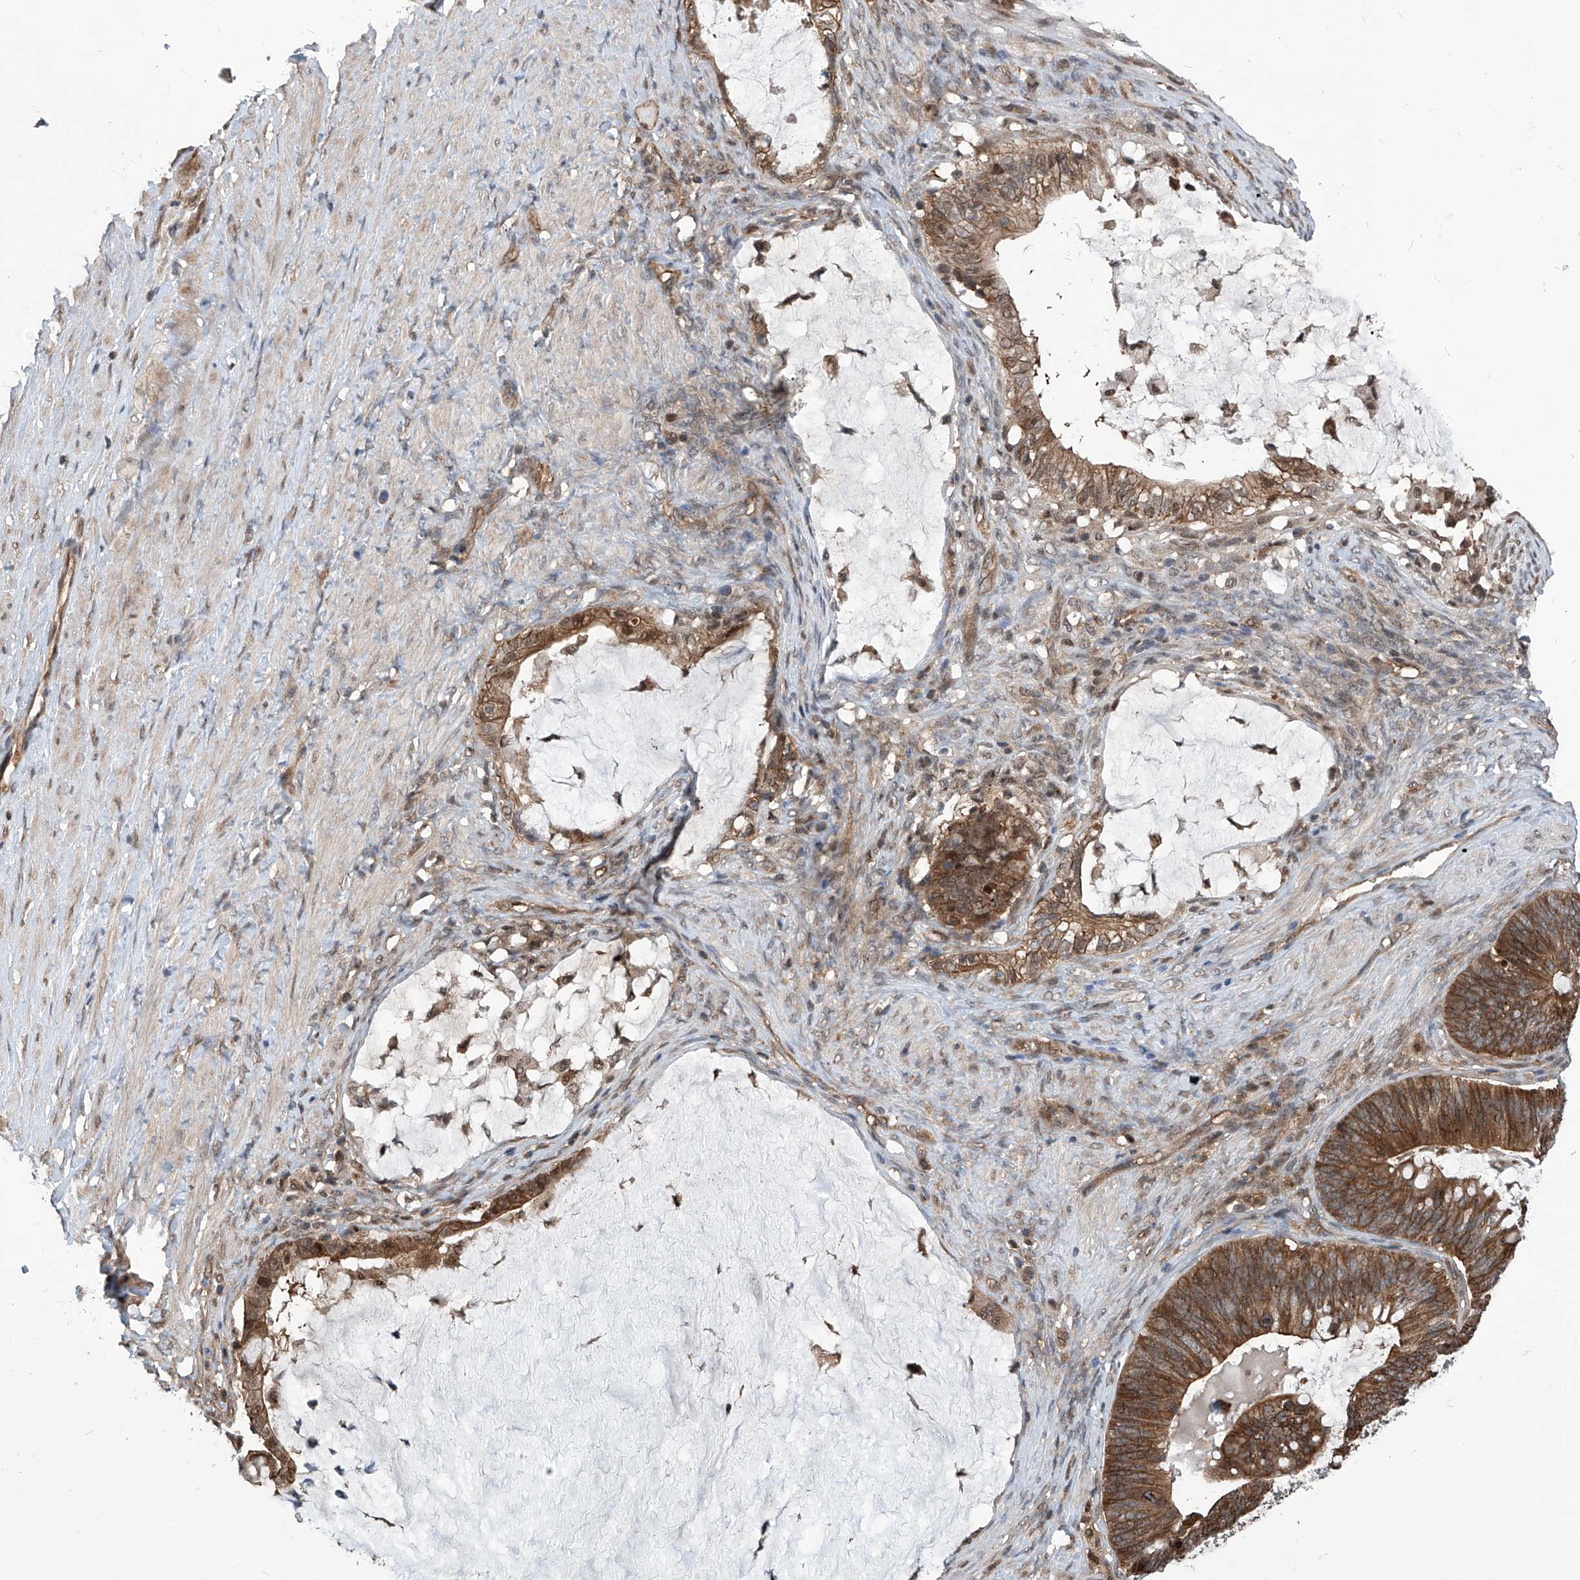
{"staining": {"intensity": "strong", "quantity": "25%-75%", "location": "cytoplasmic/membranous,nuclear"}, "tissue": "ovarian cancer", "cell_type": "Tumor cells", "image_type": "cancer", "snomed": [{"axis": "morphology", "description": "Cystadenocarcinoma, mucinous, NOS"}, {"axis": "topography", "description": "Ovary"}], "caption": "High-magnification brightfield microscopy of ovarian mucinous cystadenocarcinoma stained with DAB (brown) and counterstained with hematoxylin (blue). tumor cells exhibit strong cytoplasmic/membranous and nuclear staining is identified in approximately25%-75% of cells.", "gene": "PSMB1", "patient": {"sex": "female", "age": 61}}